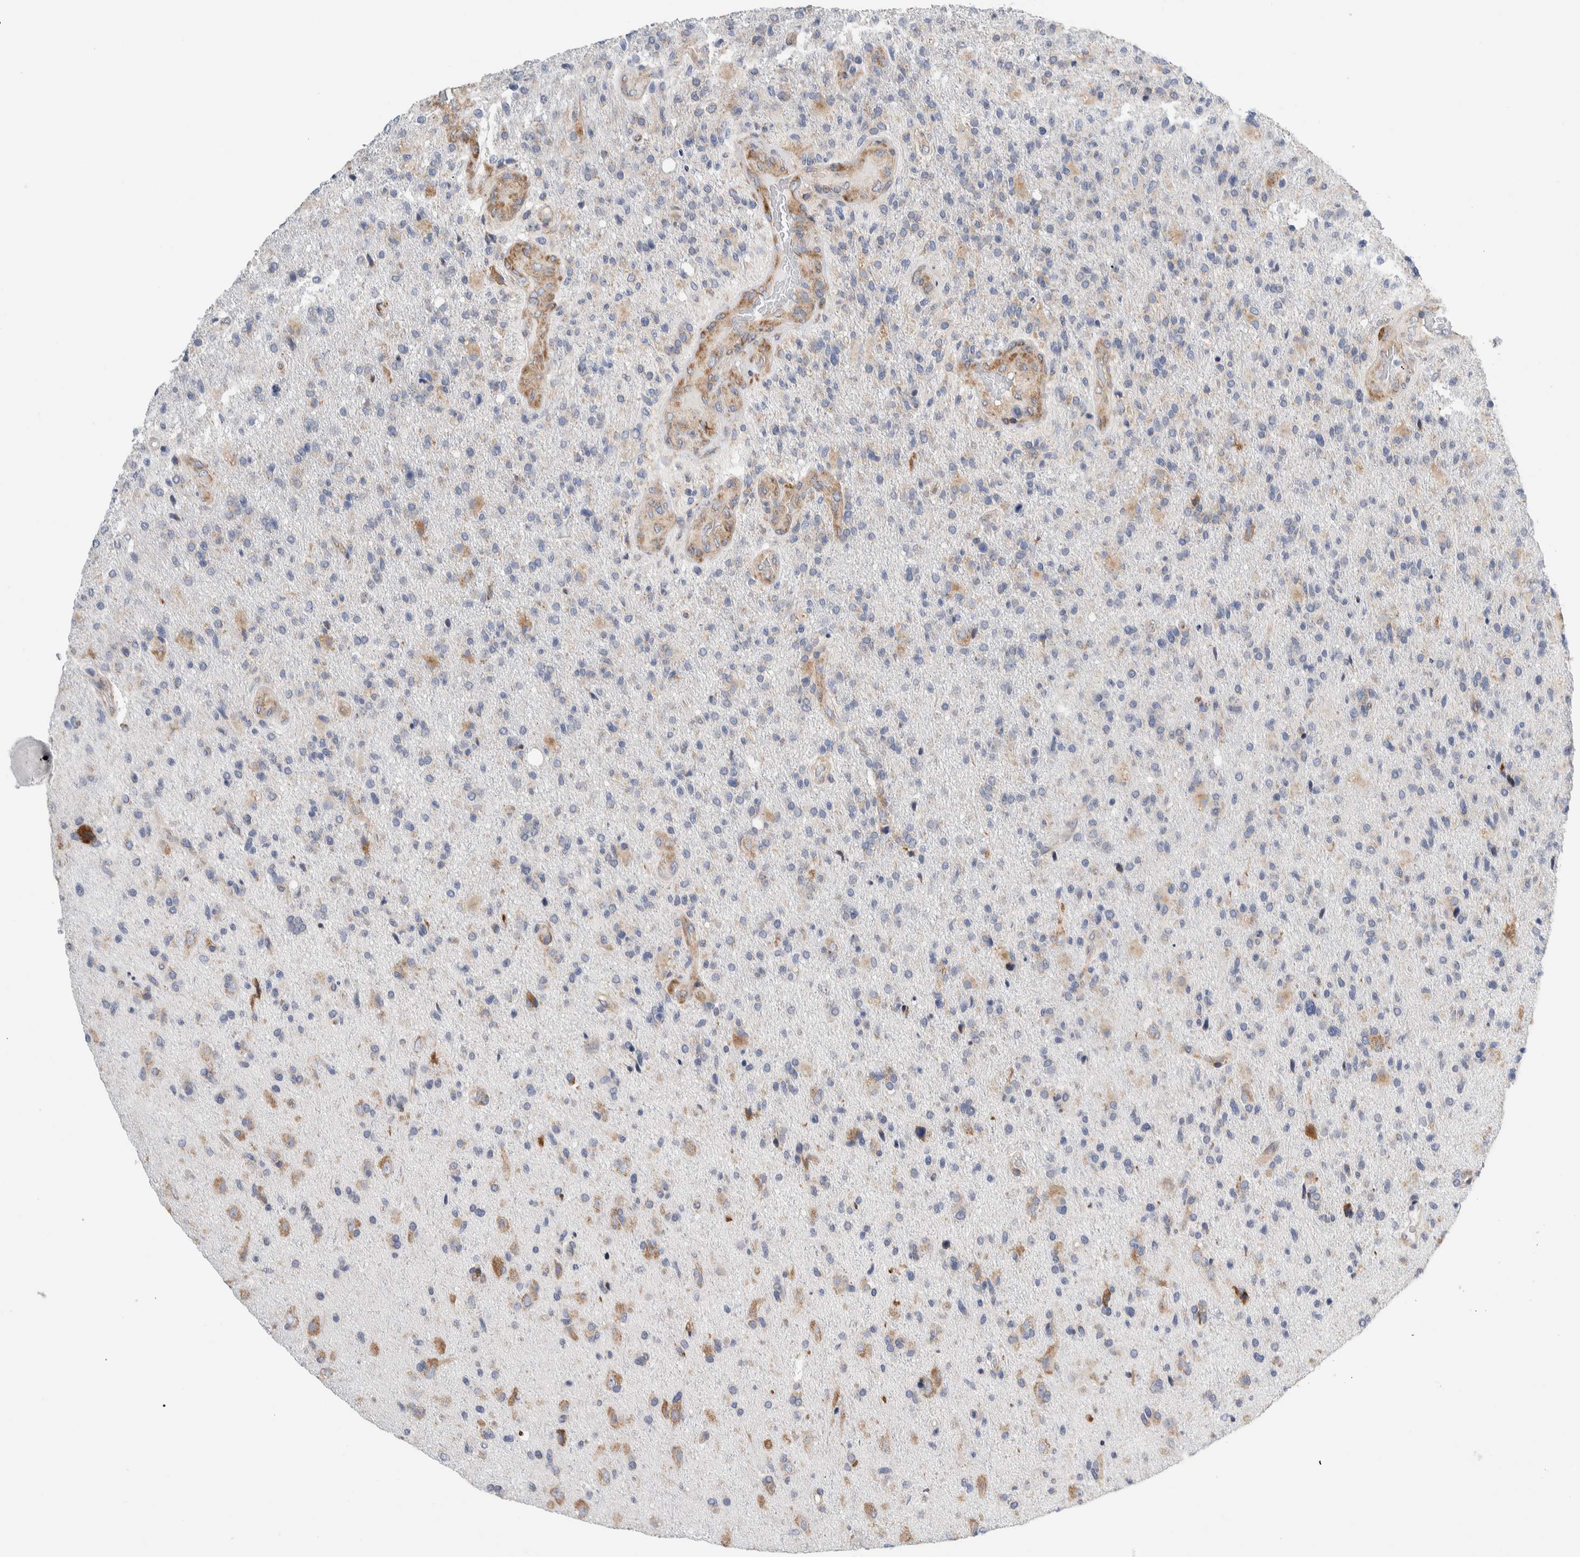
{"staining": {"intensity": "moderate", "quantity": "<25%", "location": "cytoplasmic/membranous"}, "tissue": "glioma", "cell_type": "Tumor cells", "image_type": "cancer", "snomed": [{"axis": "morphology", "description": "Glioma, malignant, High grade"}, {"axis": "topography", "description": "Brain"}], "caption": "The image demonstrates a brown stain indicating the presence of a protein in the cytoplasmic/membranous of tumor cells in malignant high-grade glioma. (IHC, brightfield microscopy, high magnification).", "gene": "RACK1", "patient": {"sex": "male", "age": 72}}